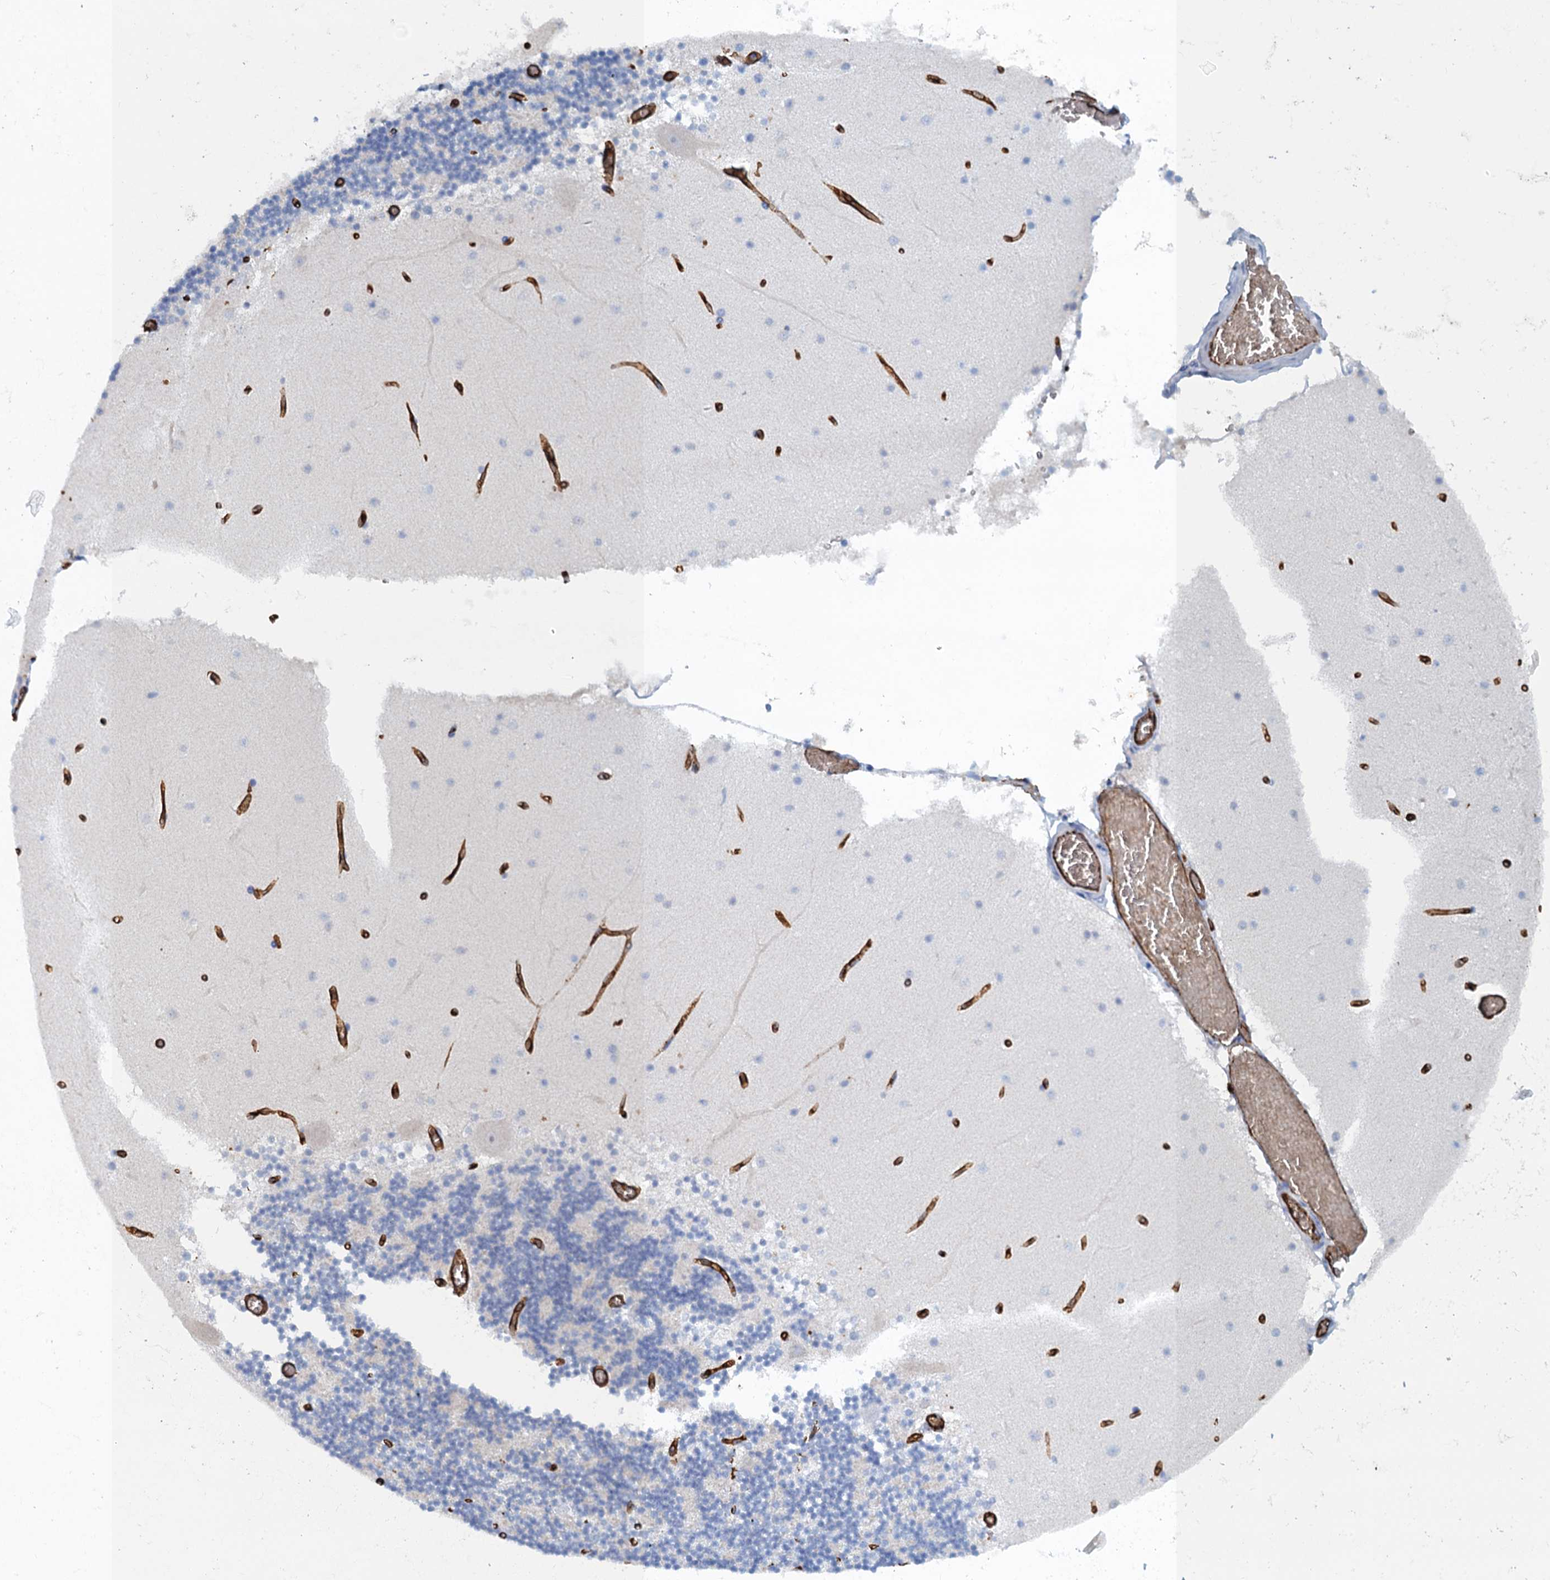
{"staining": {"intensity": "negative", "quantity": "none", "location": "none"}, "tissue": "cerebellum", "cell_type": "Cells in granular layer", "image_type": "normal", "snomed": [{"axis": "morphology", "description": "Normal tissue, NOS"}, {"axis": "topography", "description": "Cerebellum"}], "caption": "Immunohistochemistry (IHC) of normal human cerebellum displays no positivity in cells in granular layer.", "gene": "MYADML2", "patient": {"sex": "female", "age": 28}}